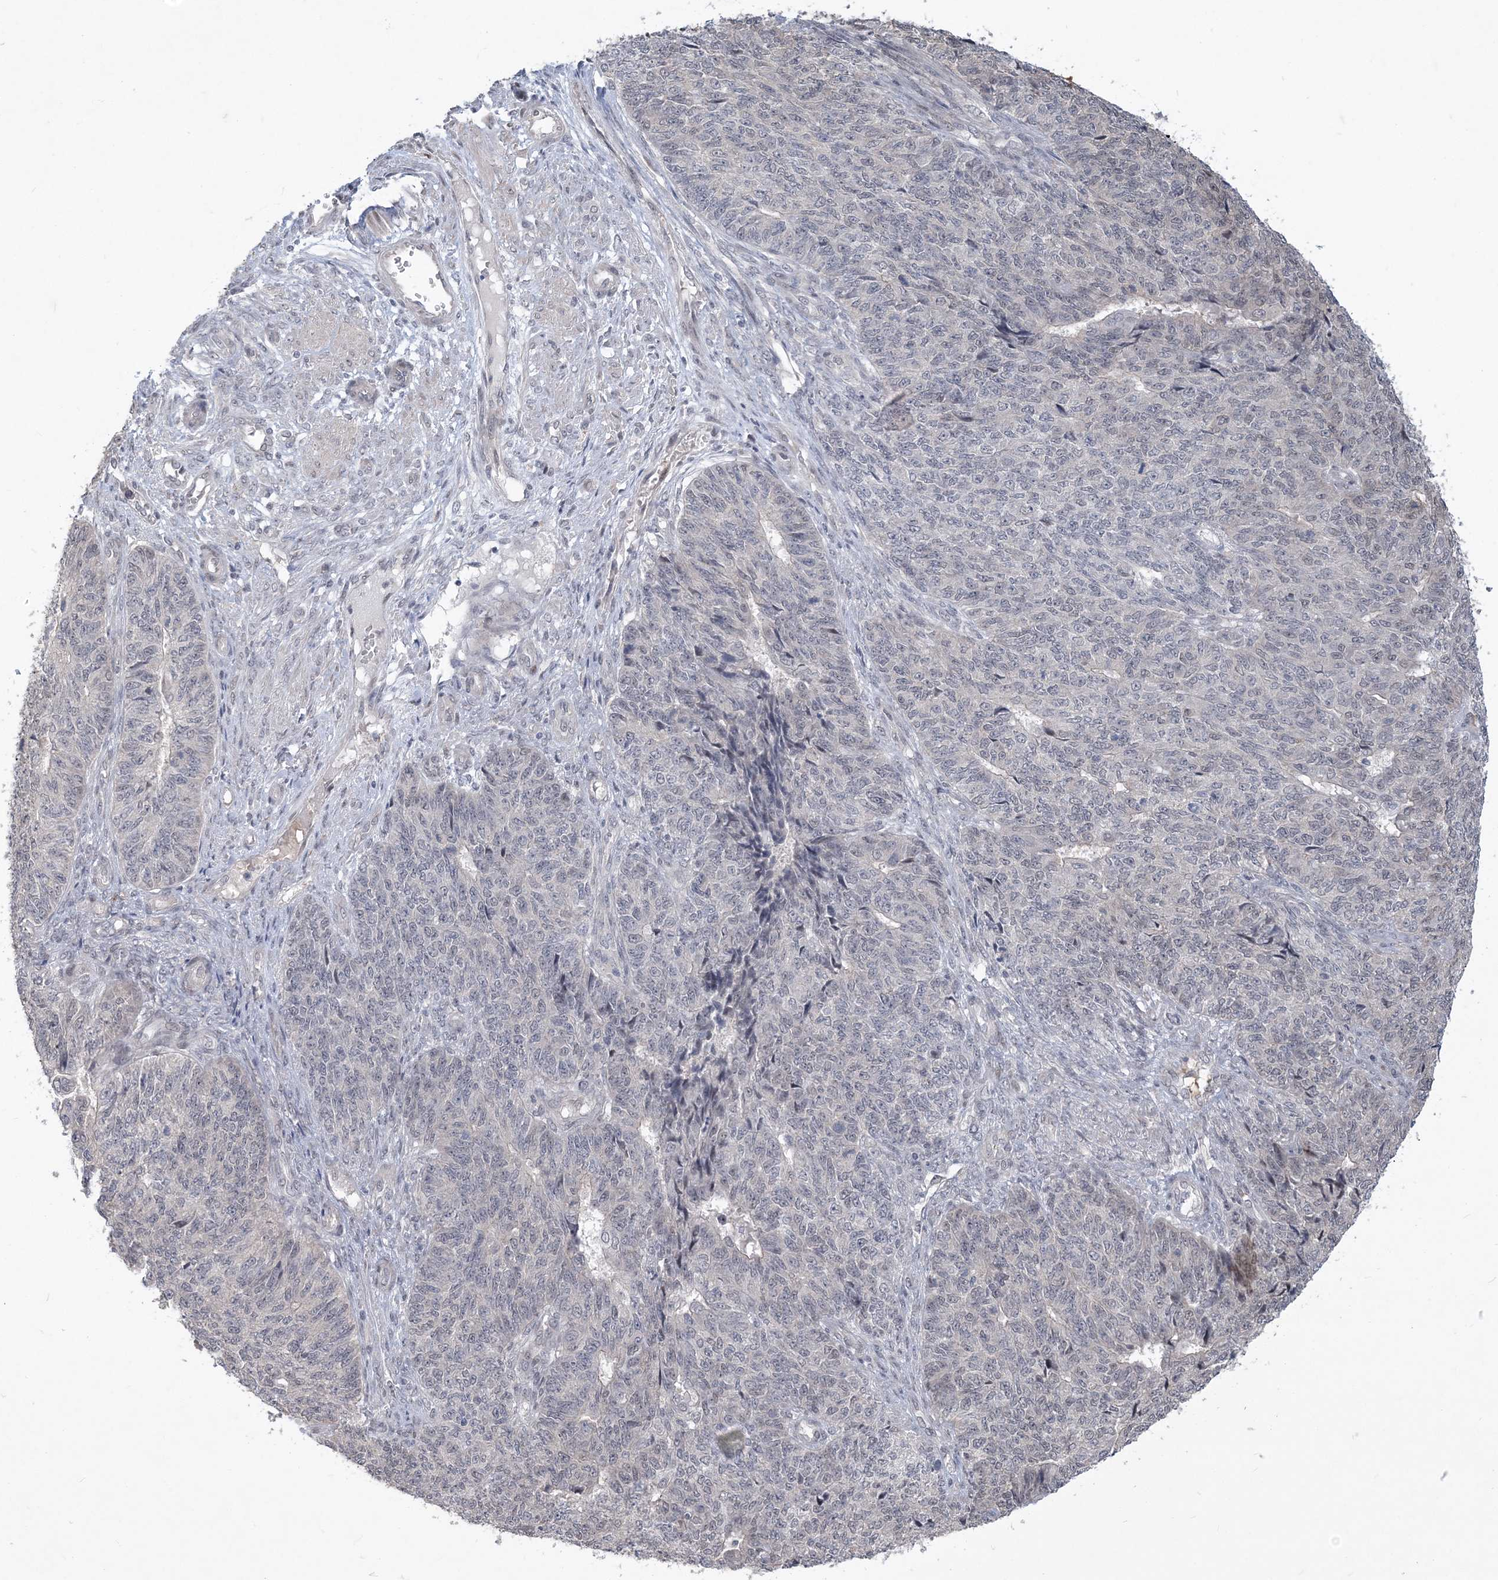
{"staining": {"intensity": "negative", "quantity": "none", "location": "none"}, "tissue": "endometrial cancer", "cell_type": "Tumor cells", "image_type": "cancer", "snomed": [{"axis": "morphology", "description": "Adenocarcinoma, NOS"}, {"axis": "topography", "description": "Endometrium"}], "caption": "Tumor cells are negative for brown protein staining in endometrial cancer (adenocarcinoma).", "gene": "TSPEAR", "patient": {"sex": "female", "age": 32}}